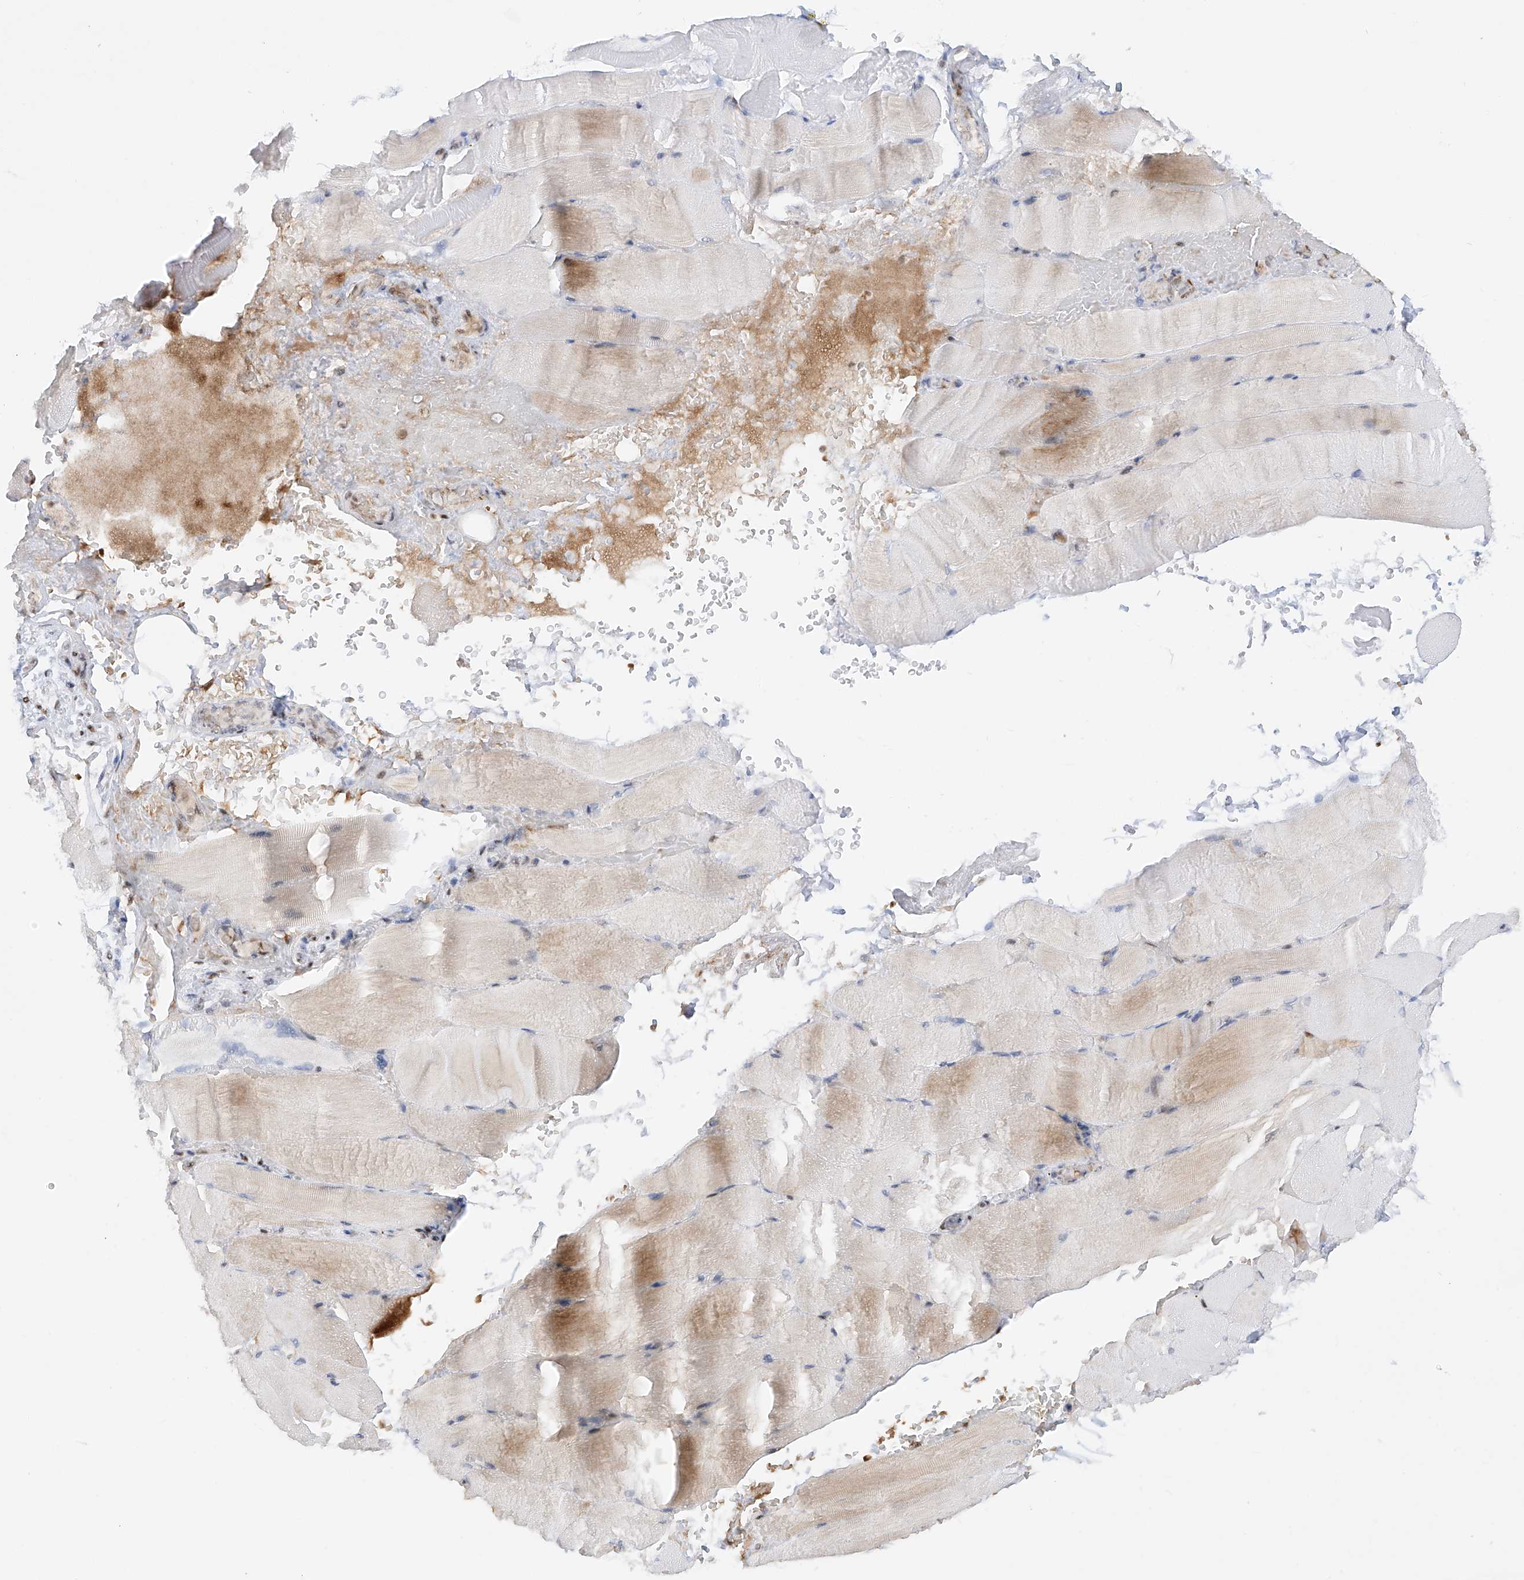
{"staining": {"intensity": "weak", "quantity": "<25%", "location": "cytoplasmic/membranous"}, "tissue": "skeletal muscle", "cell_type": "Myocytes", "image_type": "normal", "snomed": [{"axis": "morphology", "description": "Normal tissue, NOS"}, {"axis": "topography", "description": "Skeletal muscle"}, {"axis": "topography", "description": "Parathyroid gland"}], "caption": "DAB immunohistochemical staining of benign human skeletal muscle reveals no significant expression in myocytes.", "gene": "POGK", "patient": {"sex": "female", "age": 37}}